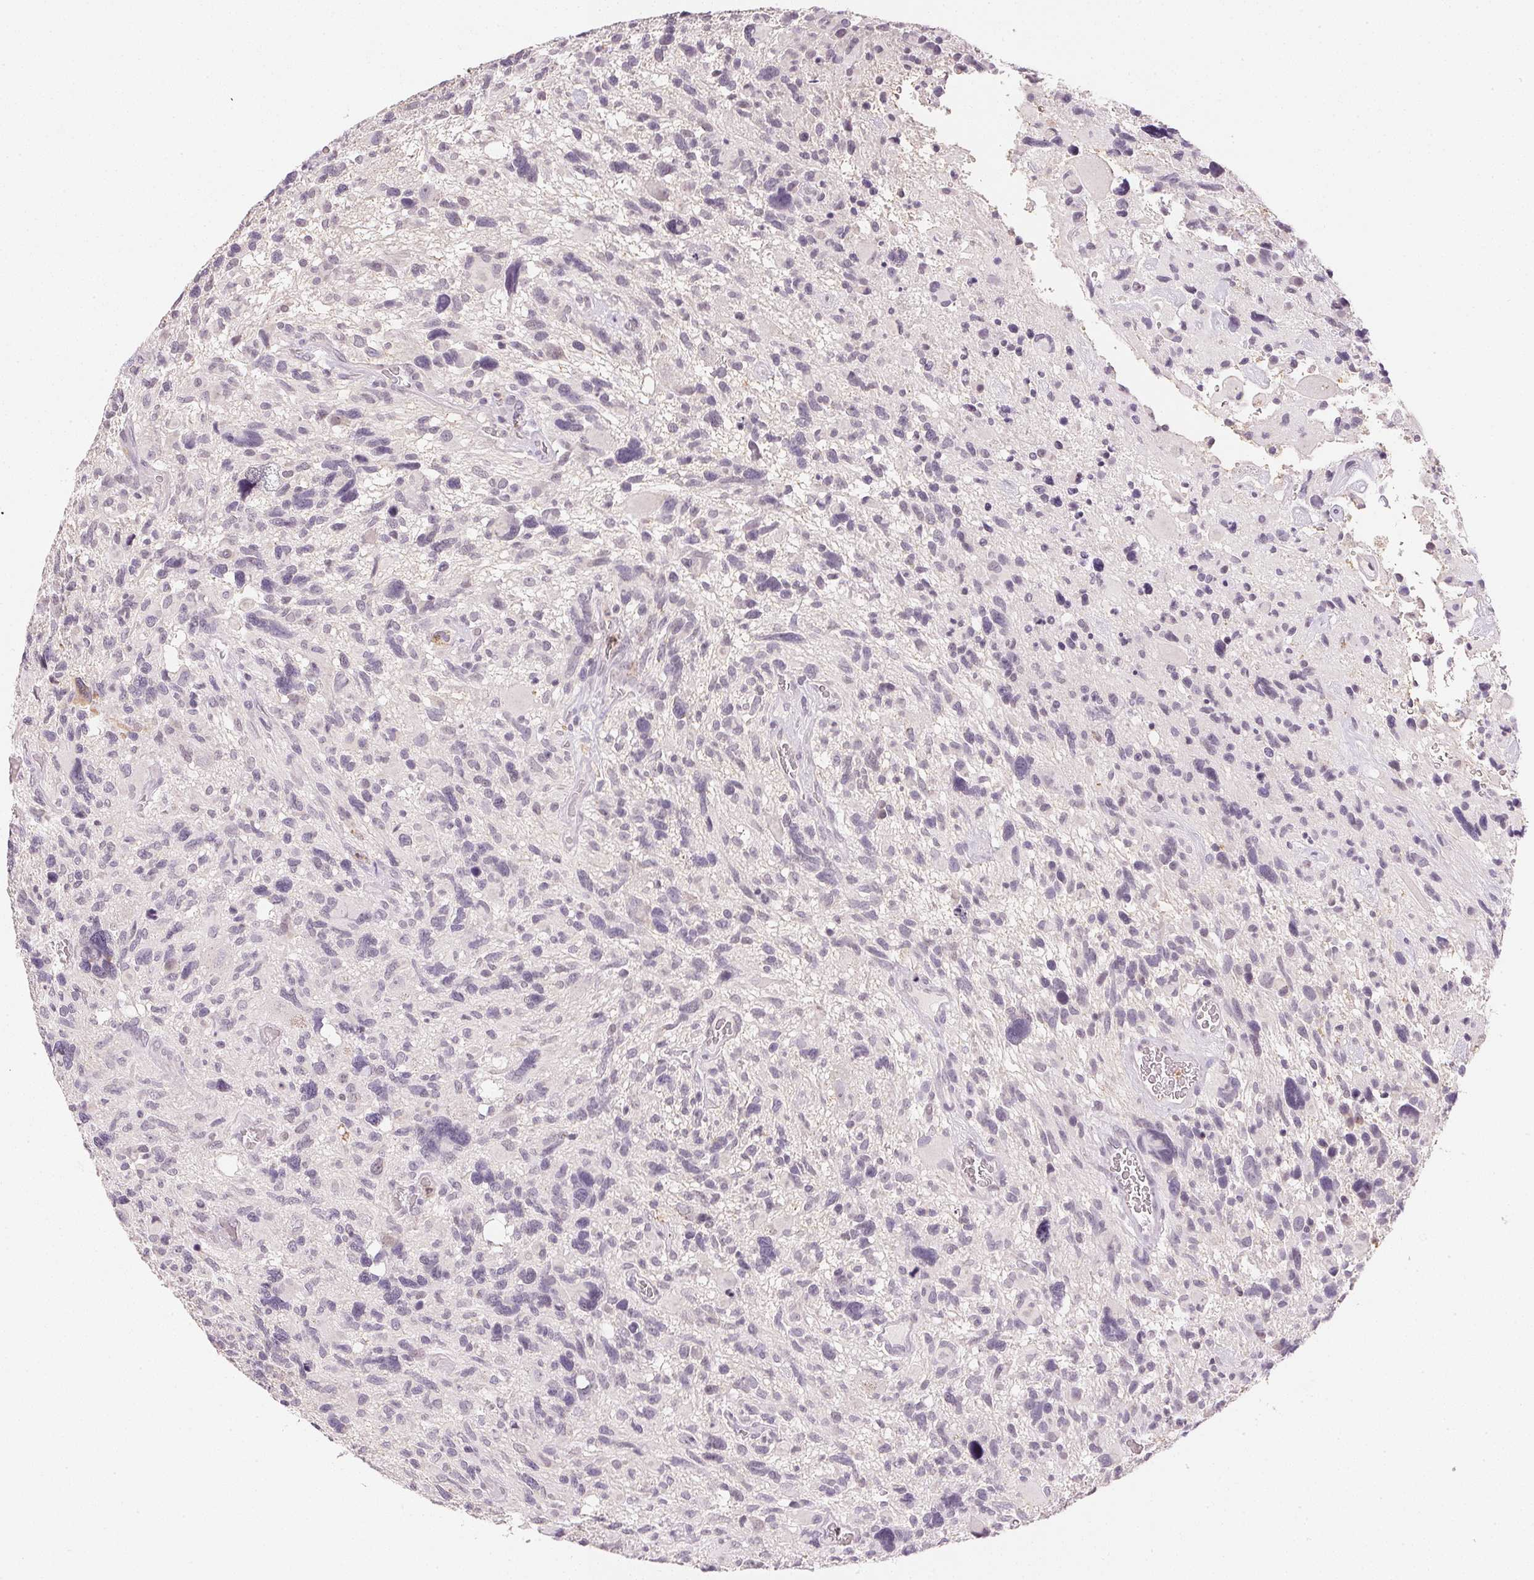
{"staining": {"intensity": "negative", "quantity": "none", "location": "none"}, "tissue": "glioma", "cell_type": "Tumor cells", "image_type": "cancer", "snomed": [{"axis": "morphology", "description": "Glioma, malignant, High grade"}, {"axis": "topography", "description": "Brain"}], "caption": "Malignant glioma (high-grade) was stained to show a protein in brown. There is no significant staining in tumor cells.", "gene": "SMTN", "patient": {"sex": "male", "age": 49}}